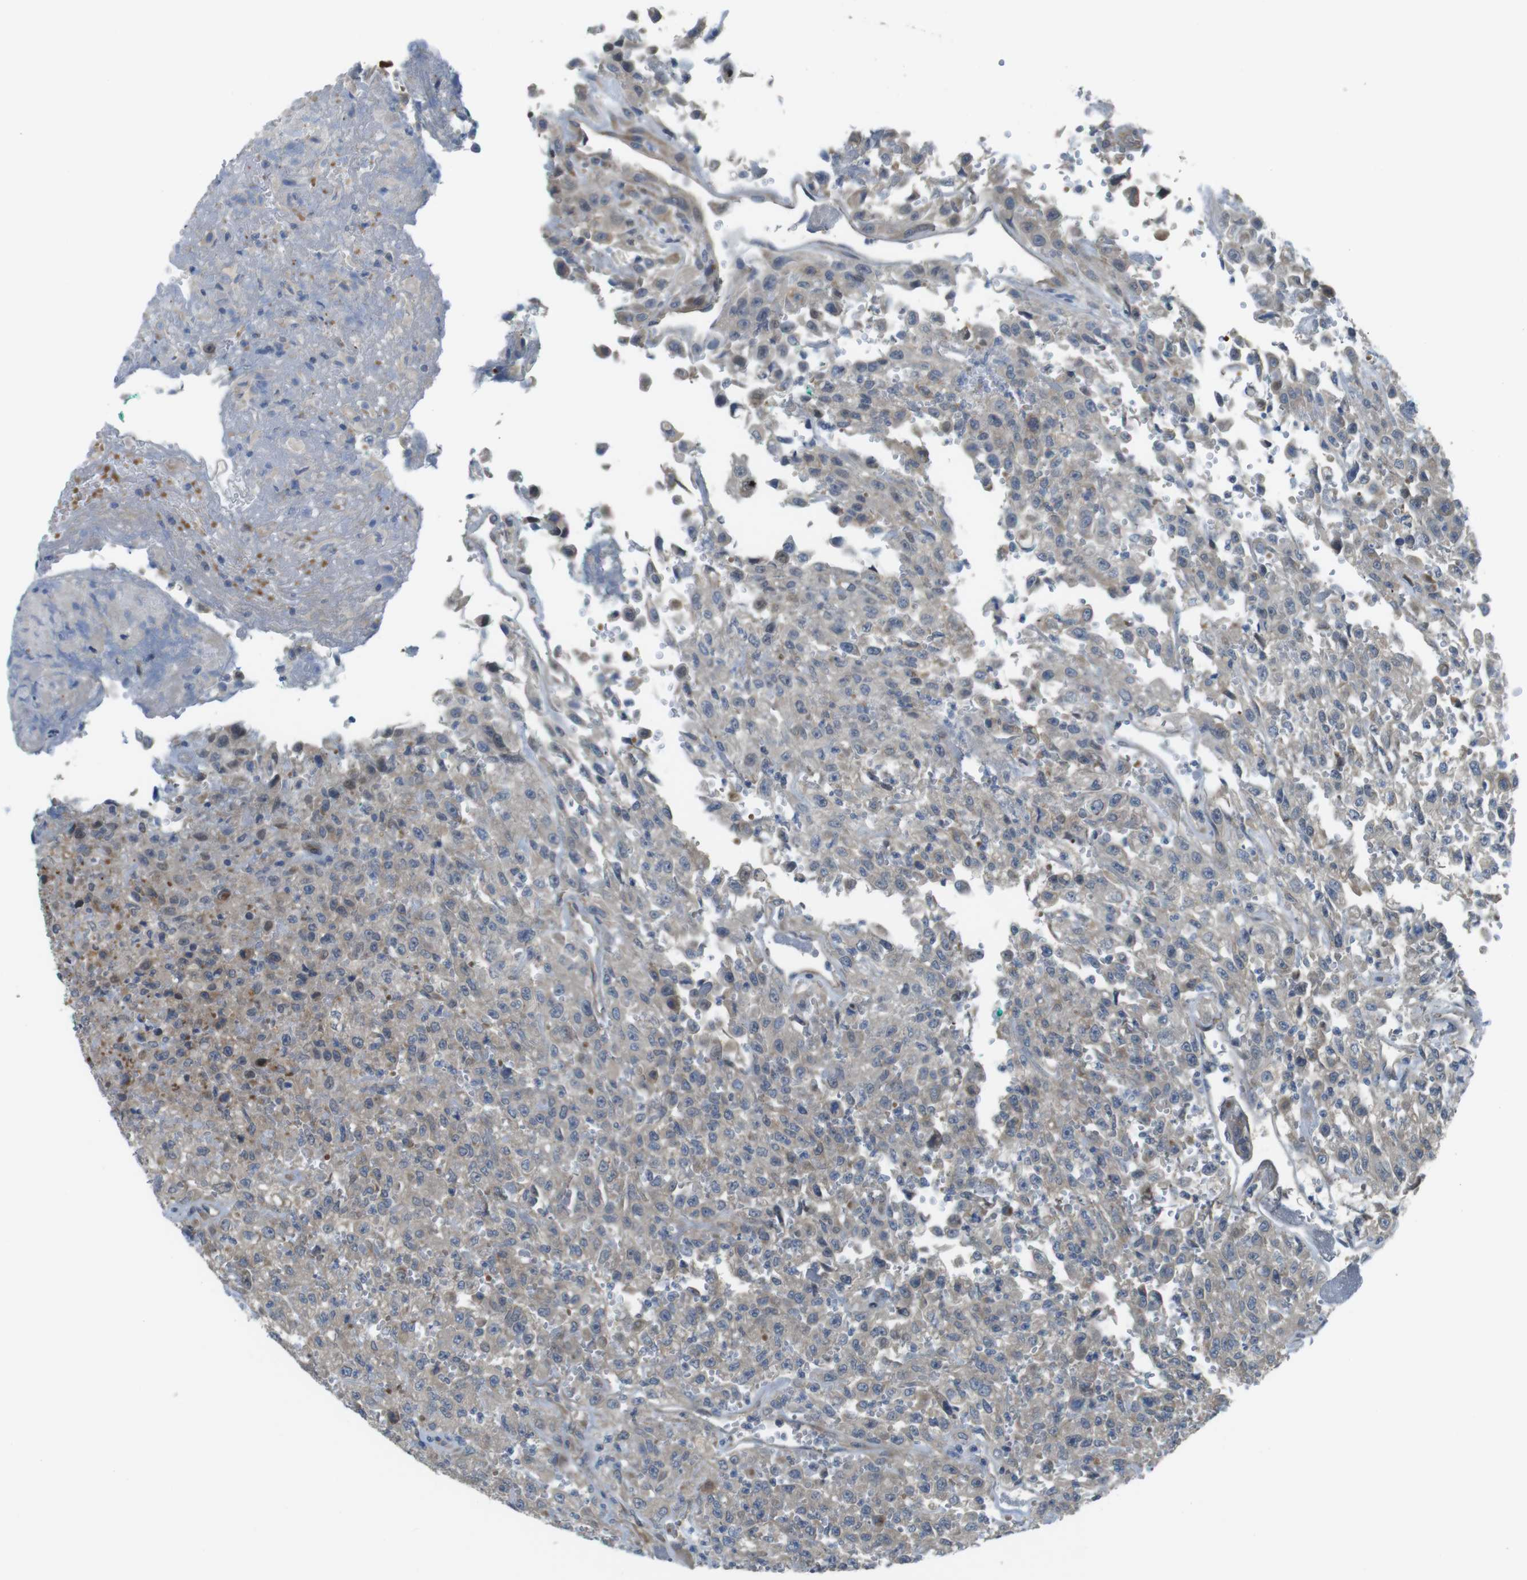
{"staining": {"intensity": "weak", "quantity": "<25%", "location": "cytoplasmic/membranous"}, "tissue": "urothelial cancer", "cell_type": "Tumor cells", "image_type": "cancer", "snomed": [{"axis": "morphology", "description": "Urothelial carcinoma, High grade"}, {"axis": "topography", "description": "Urinary bladder"}], "caption": "DAB immunohistochemical staining of human urothelial cancer shows no significant staining in tumor cells.", "gene": "ABHD15", "patient": {"sex": "male", "age": 46}}